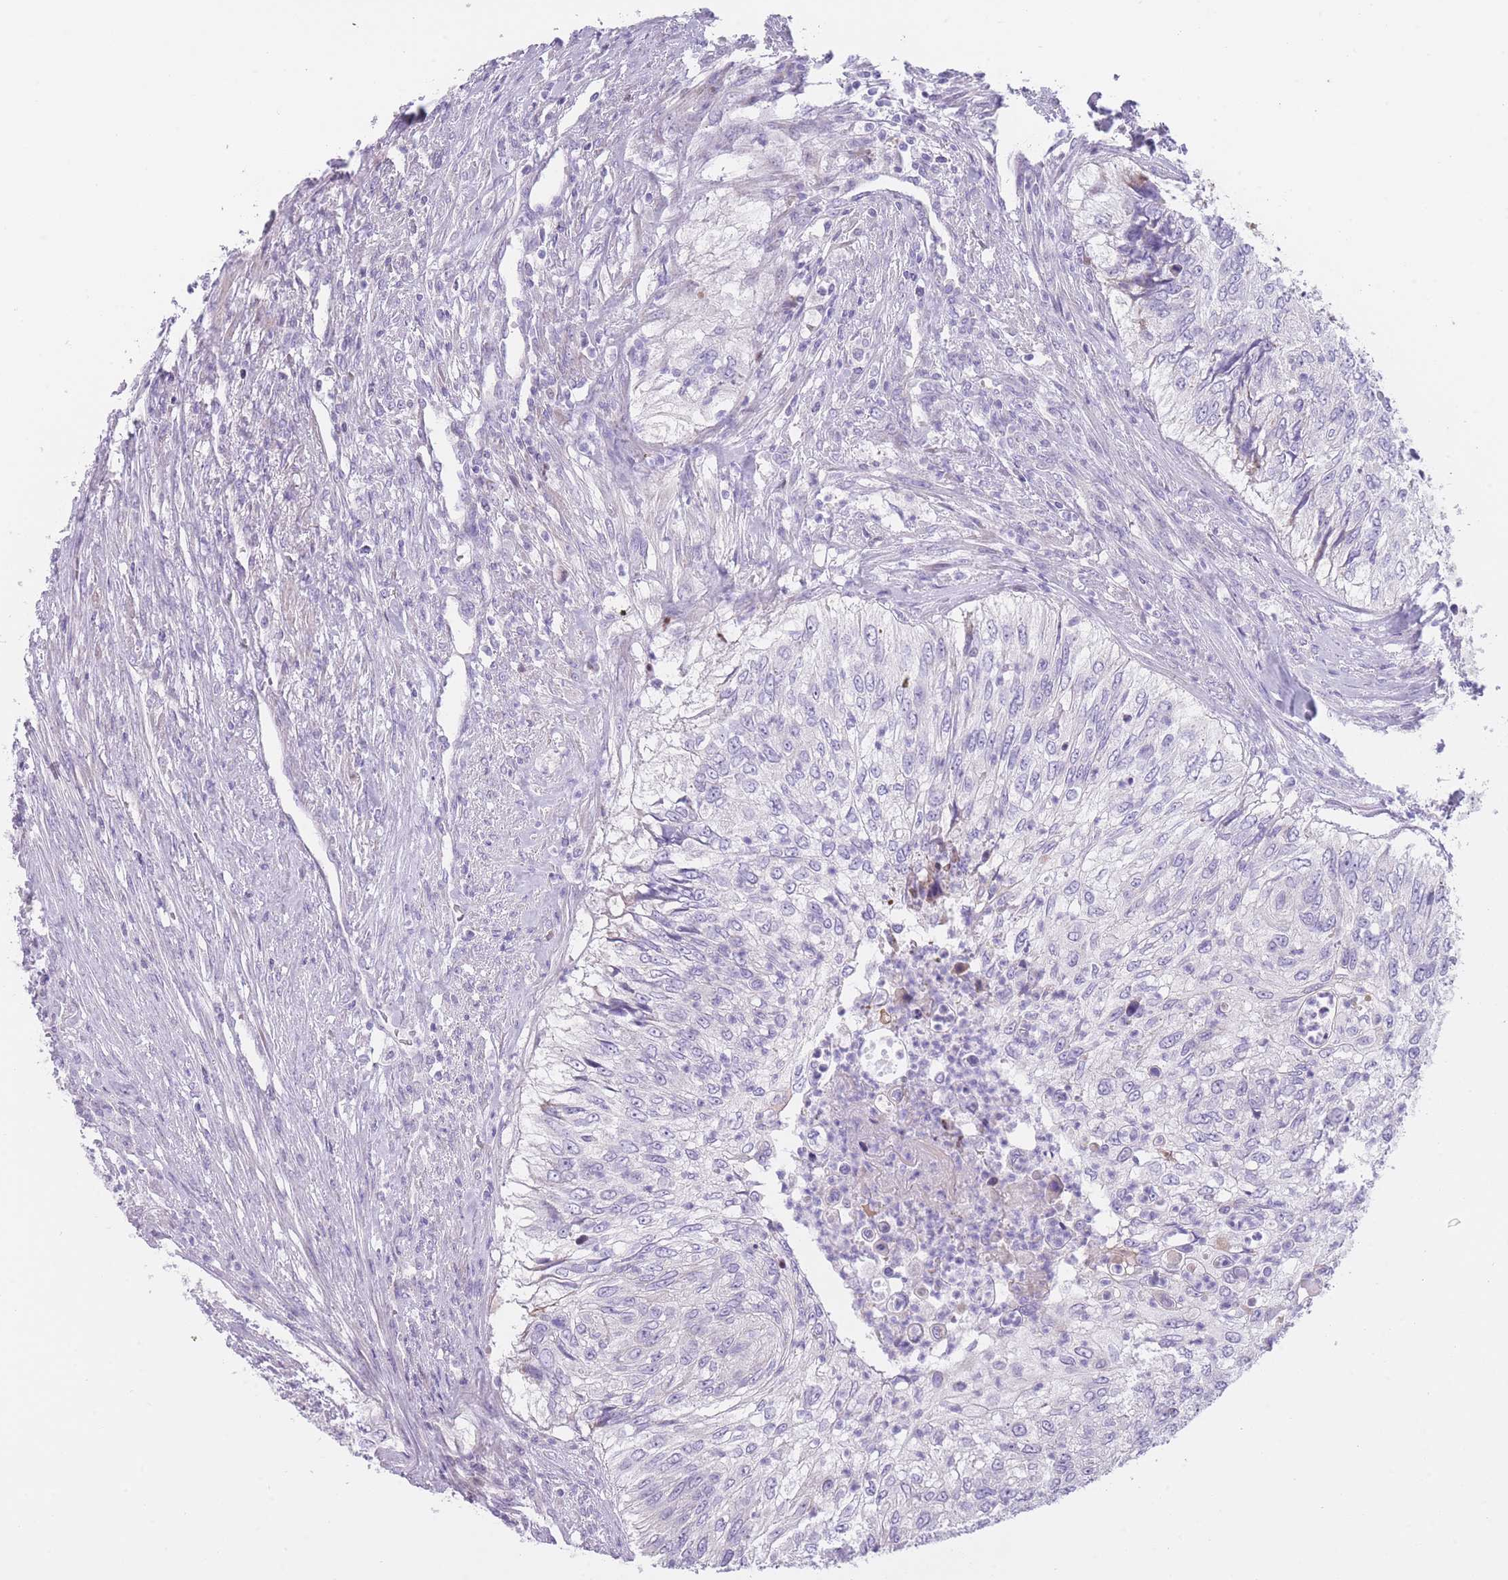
{"staining": {"intensity": "negative", "quantity": "none", "location": "none"}, "tissue": "urothelial cancer", "cell_type": "Tumor cells", "image_type": "cancer", "snomed": [{"axis": "morphology", "description": "Urothelial carcinoma, High grade"}, {"axis": "topography", "description": "Urinary bladder"}], "caption": "This is a histopathology image of immunohistochemistry staining of urothelial carcinoma (high-grade), which shows no expression in tumor cells.", "gene": "IMPG1", "patient": {"sex": "female", "age": 60}}